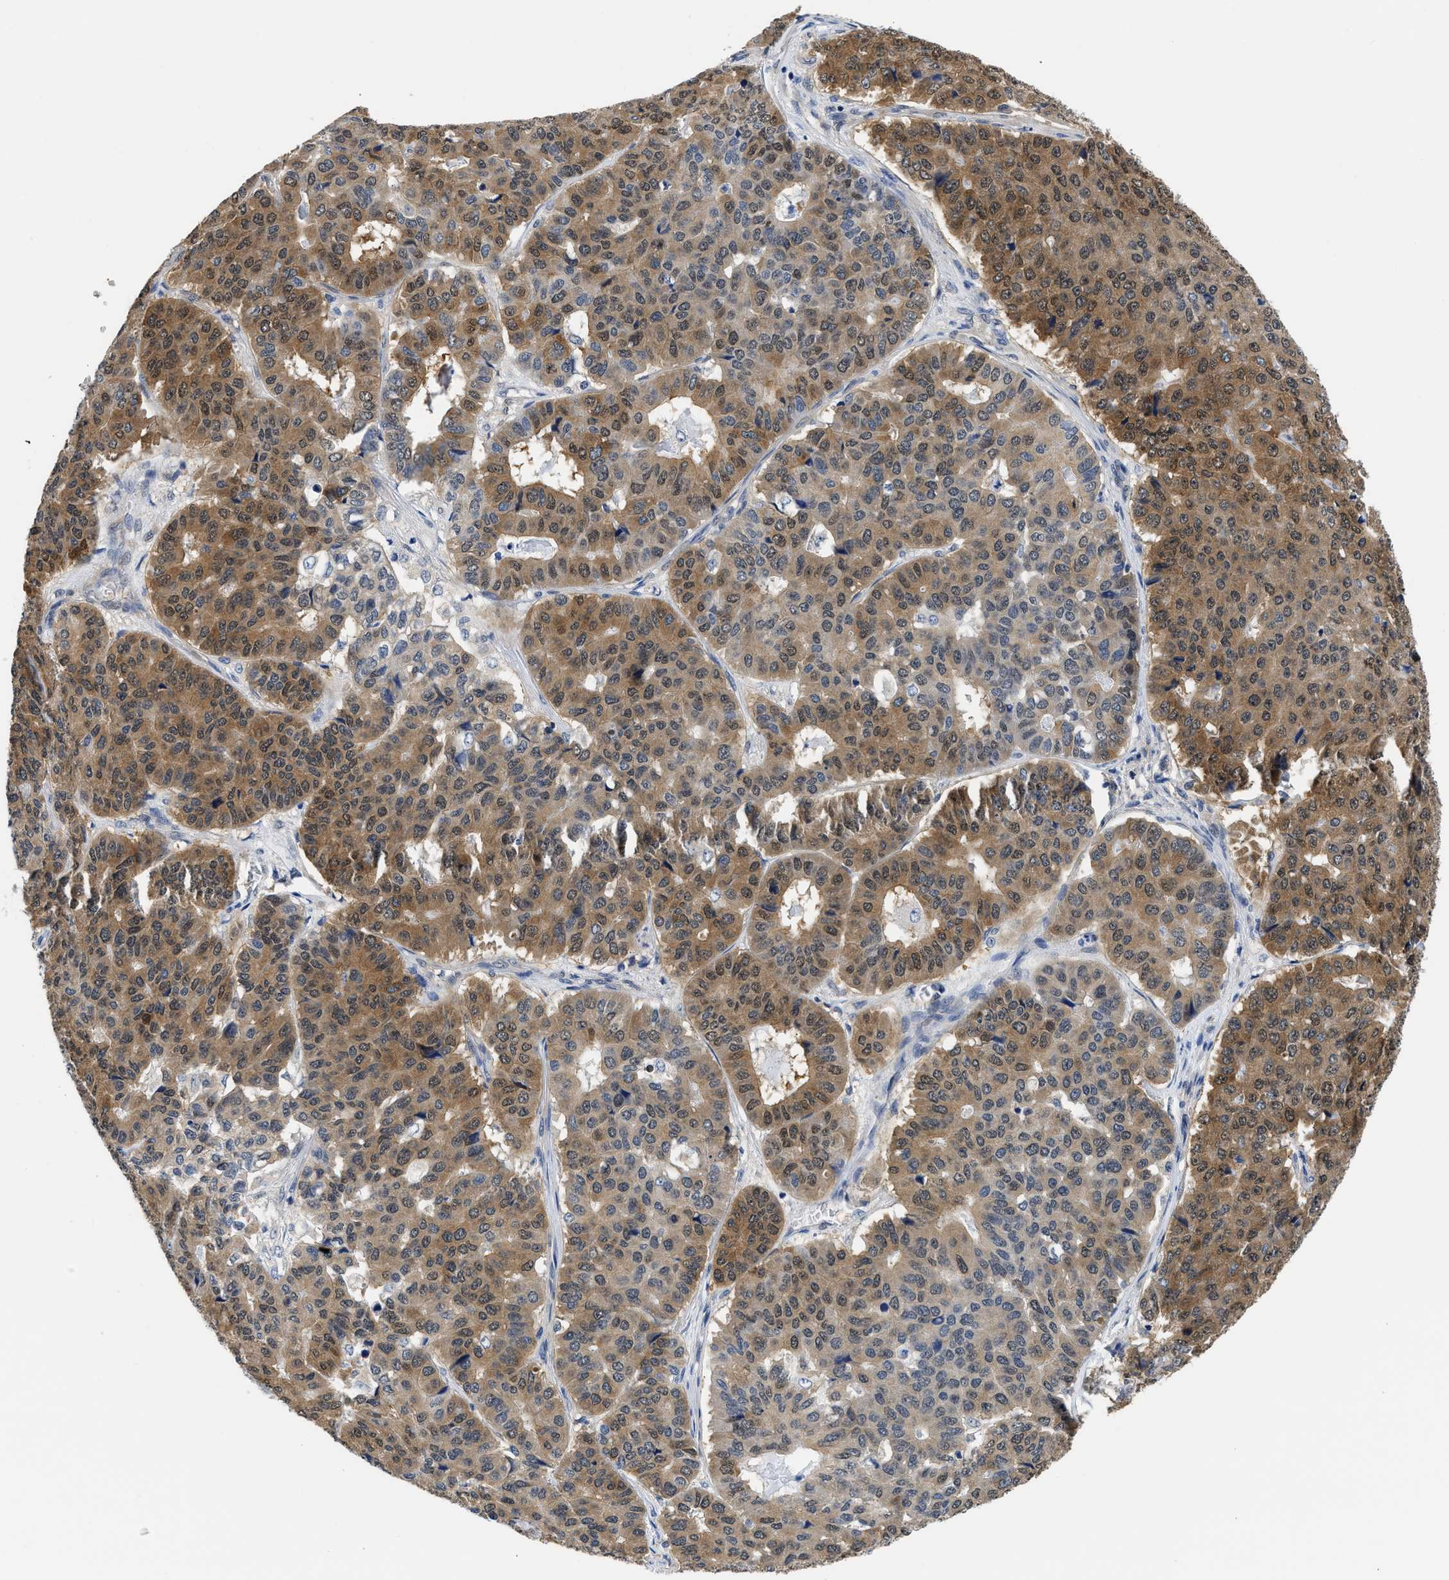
{"staining": {"intensity": "moderate", "quantity": ">75%", "location": "cytoplasmic/membranous,nuclear"}, "tissue": "pancreatic cancer", "cell_type": "Tumor cells", "image_type": "cancer", "snomed": [{"axis": "morphology", "description": "Adenocarcinoma, NOS"}, {"axis": "topography", "description": "Pancreas"}], "caption": "The image exhibits a brown stain indicating the presence of a protein in the cytoplasmic/membranous and nuclear of tumor cells in pancreatic cancer (adenocarcinoma).", "gene": "XPO5", "patient": {"sex": "male", "age": 50}}